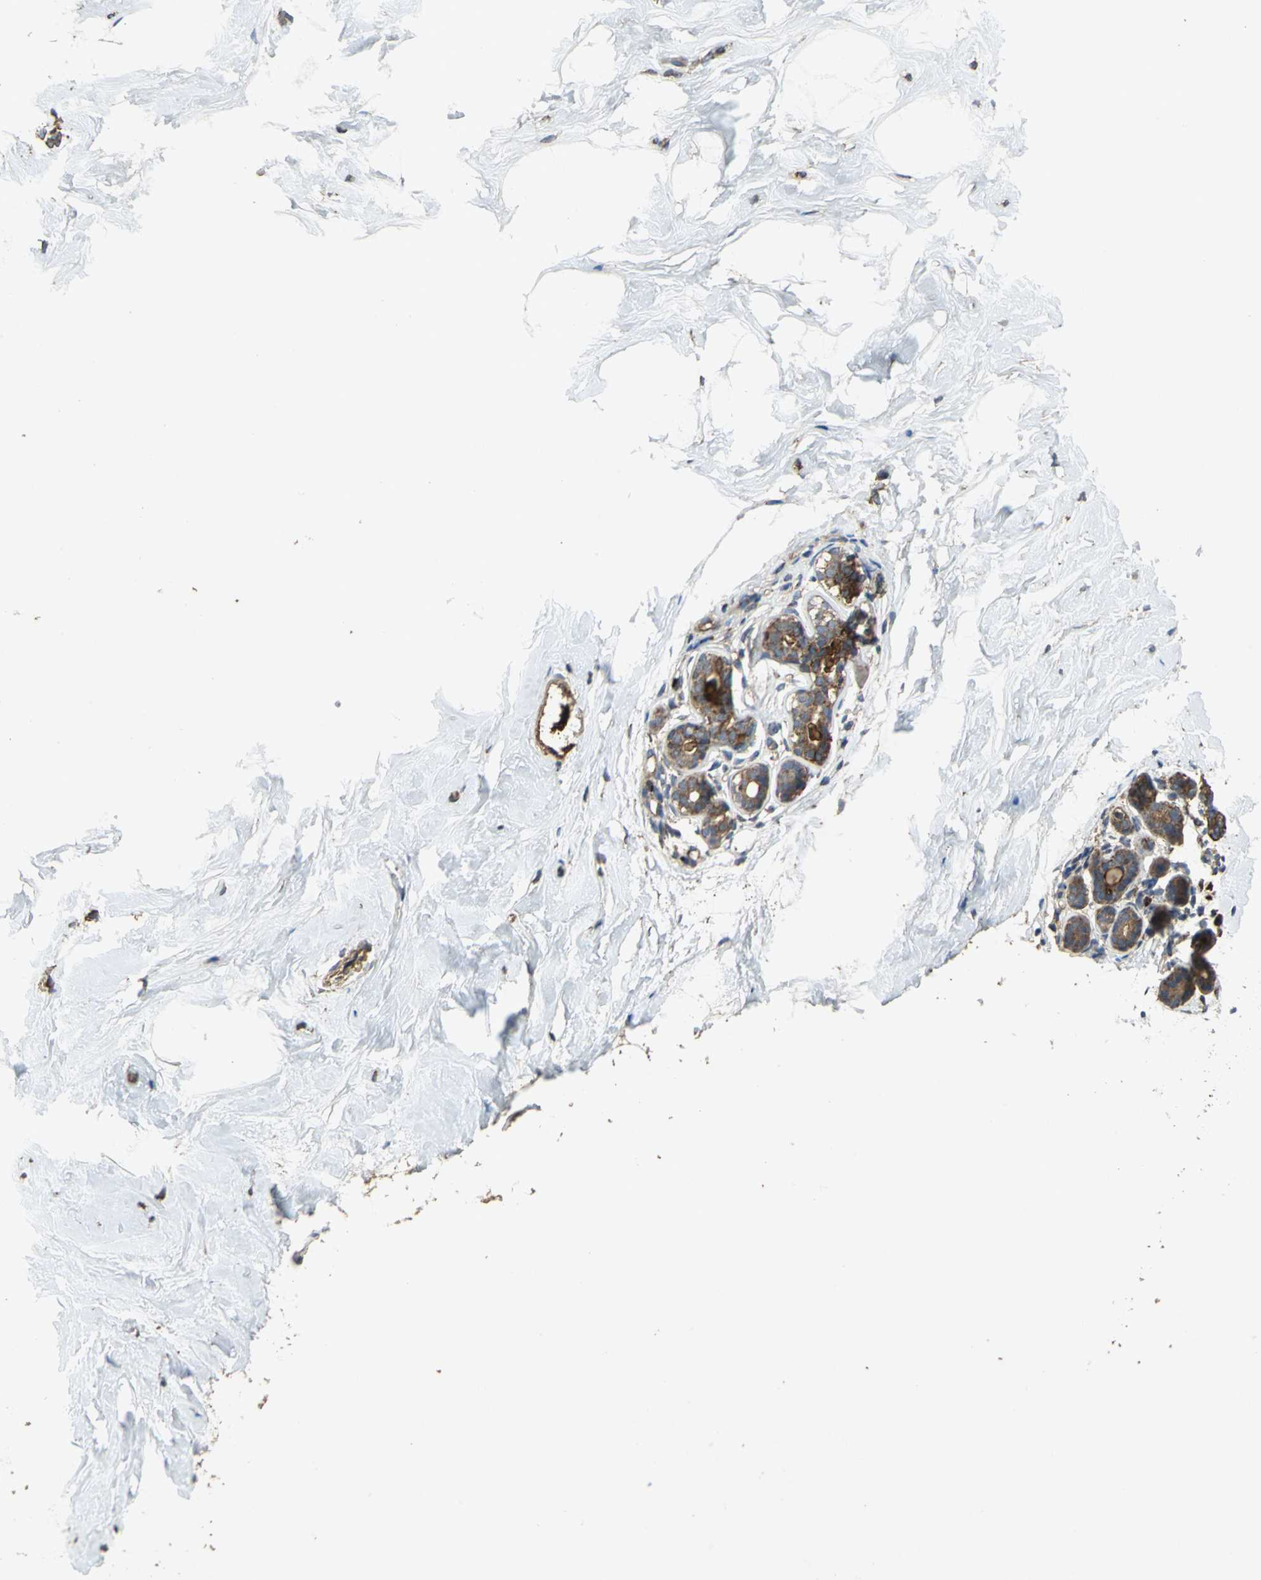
{"staining": {"intensity": "strong", "quantity": ">75%", "location": "cytoplasmic/membranous"}, "tissue": "breast", "cell_type": "Adipocytes", "image_type": "normal", "snomed": [{"axis": "morphology", "description": "Normal tissue, NOS"}, {"axis": "topography", "description": "Breast"}], "caption": "Immunohistochemistry (IHC) (DAB (3,3'-diaminobenzidine)) staining of benign breast reveals strong cytoplasmic/membranous protein staining in about >75% of adipocytes. Immunohistochemistry (IHC) stains the protein of interest in brown and the nuclei are stained blue.", "gene": "POLRMT", "patient": {"sex": "female", "age": 23}}